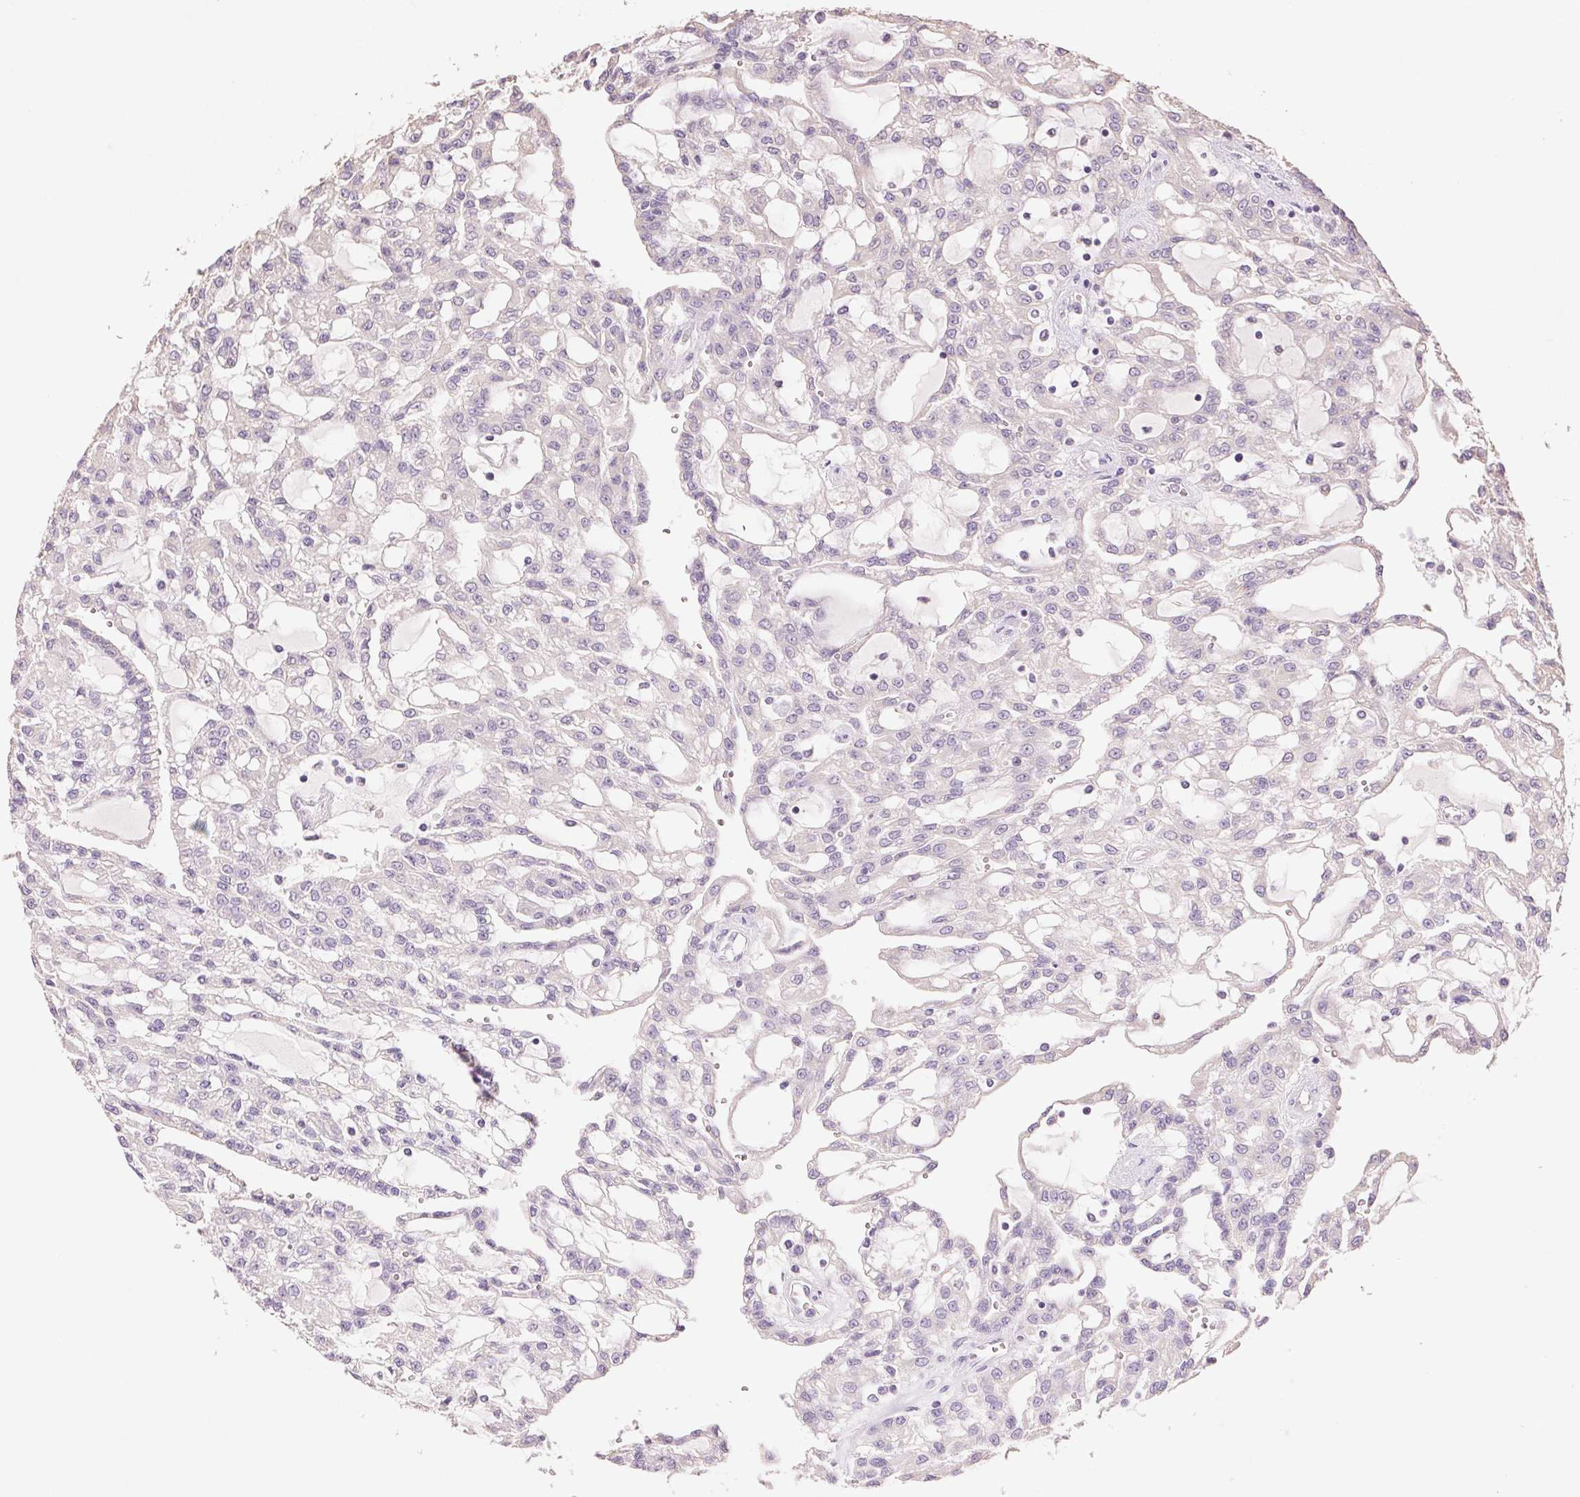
{"staining": {"intensity": "negative", "quantity": "none", "location": "none"}, "tissue": "renal cancer", "cell_type": "Tumor cells", "image_type": "cancer", "snomed": [{"axis": "morphology", "description": "Adenocarcinoma, NOS"}, {"axis": "topography", "description": "Kidney"}], "caption": "The histopathology image demonstrates no staining of tumor cells in renal adenocarcinoma.", "gene": "LYZL6", "patient": {"sex": "male", "age": 63}}